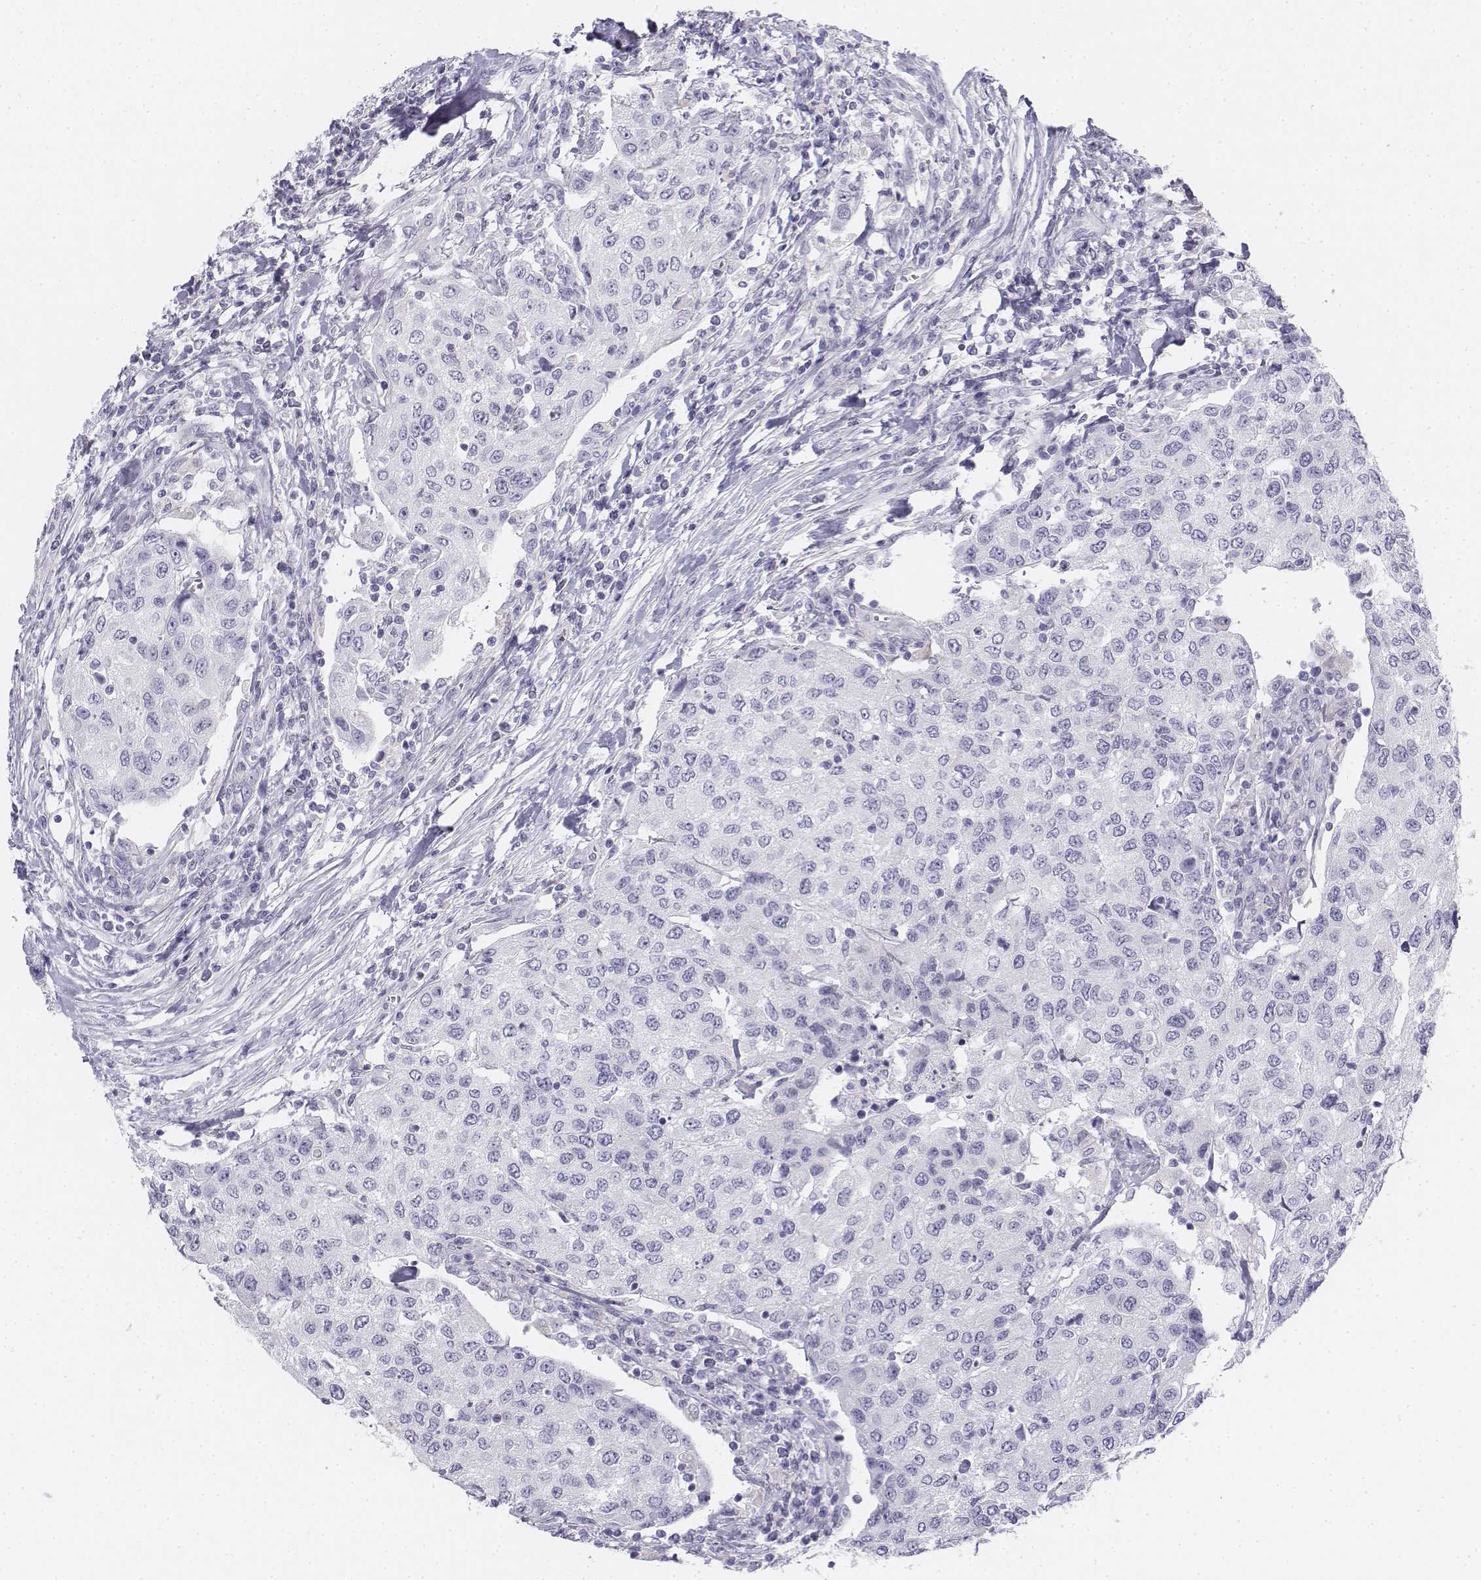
{"staining": {"intensity": "negative", "quantity": "none", "location": "none"}, "tissue": "urothelial cancer", "cell_type": "Tumor cells", "image_type": "cancer", "snomed": [{"axis": "morphology", "description": "Urothelial carcinoma, High grade"}, {"axis": "topography", "description": "Urinary bladder"}], "caption": "Immunohistochemistry (IHC) of urothelial cancer reveals no positivity in tumor cells.", "gene": "TH", "patient": {"sex": "female", "age": 78}}